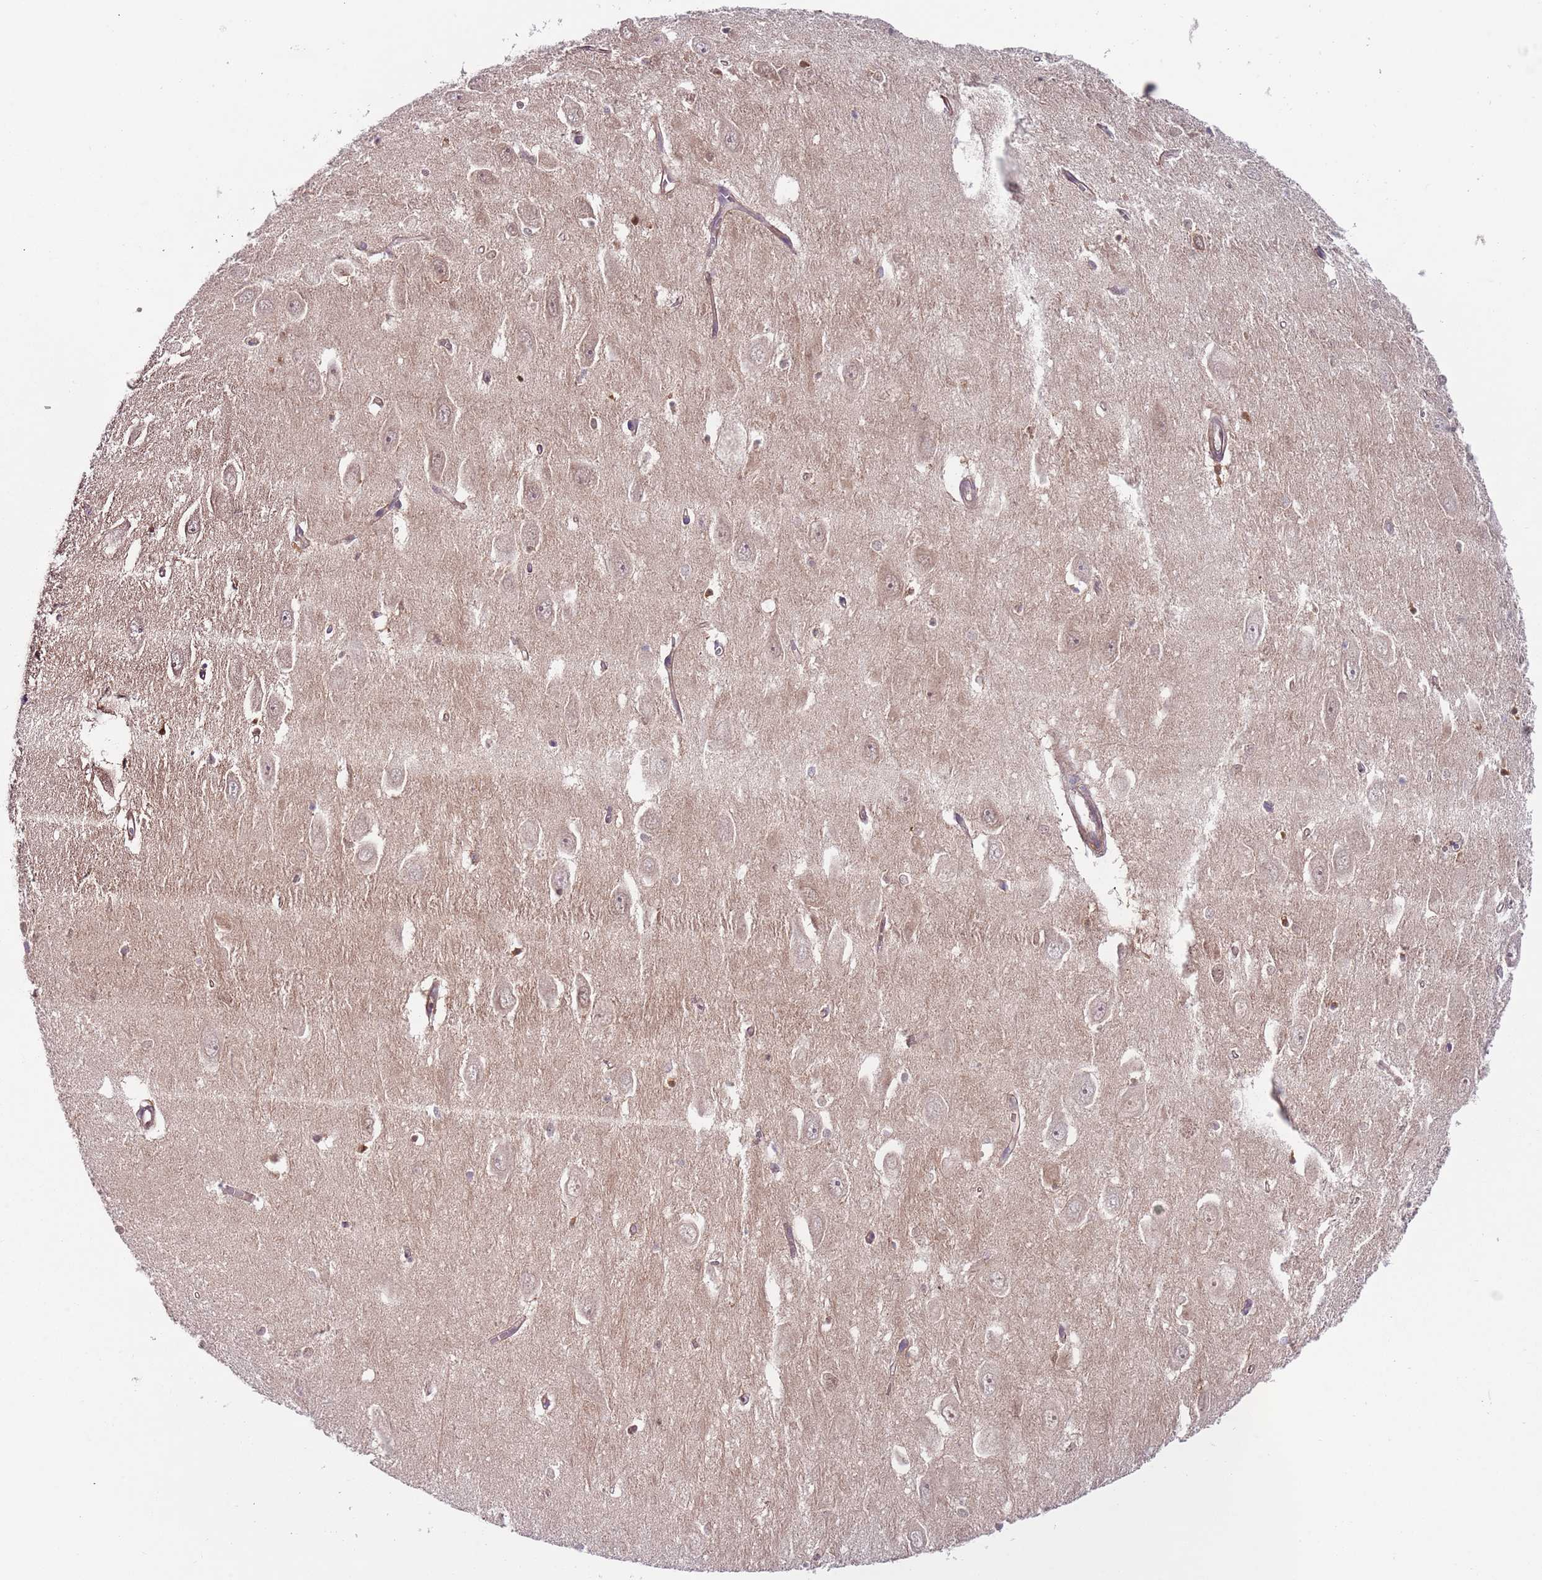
{"staining": {"intensity": "moderate", "quantity": "<25%", "location": "cytoplasmic/membranous,nuclear"}, "tissue": "hippocampus", "cell_type": "Glial cells", "image_type": "normal", "snomed": [{"axis": "morphology", "description": "Normal tissue, NOS"}, {"axis": "topography", "description": "Hippocampus"}], "caption": "Hippocampus was stained to show a protein in brown. There is low levels of moderate cytoplasmic/membranous,nuclear staining in about <25% of glial cells. Nuclei are stained in blue.", "gene": "RMND5B", "patient": {"sex": "female", "age": 64}}